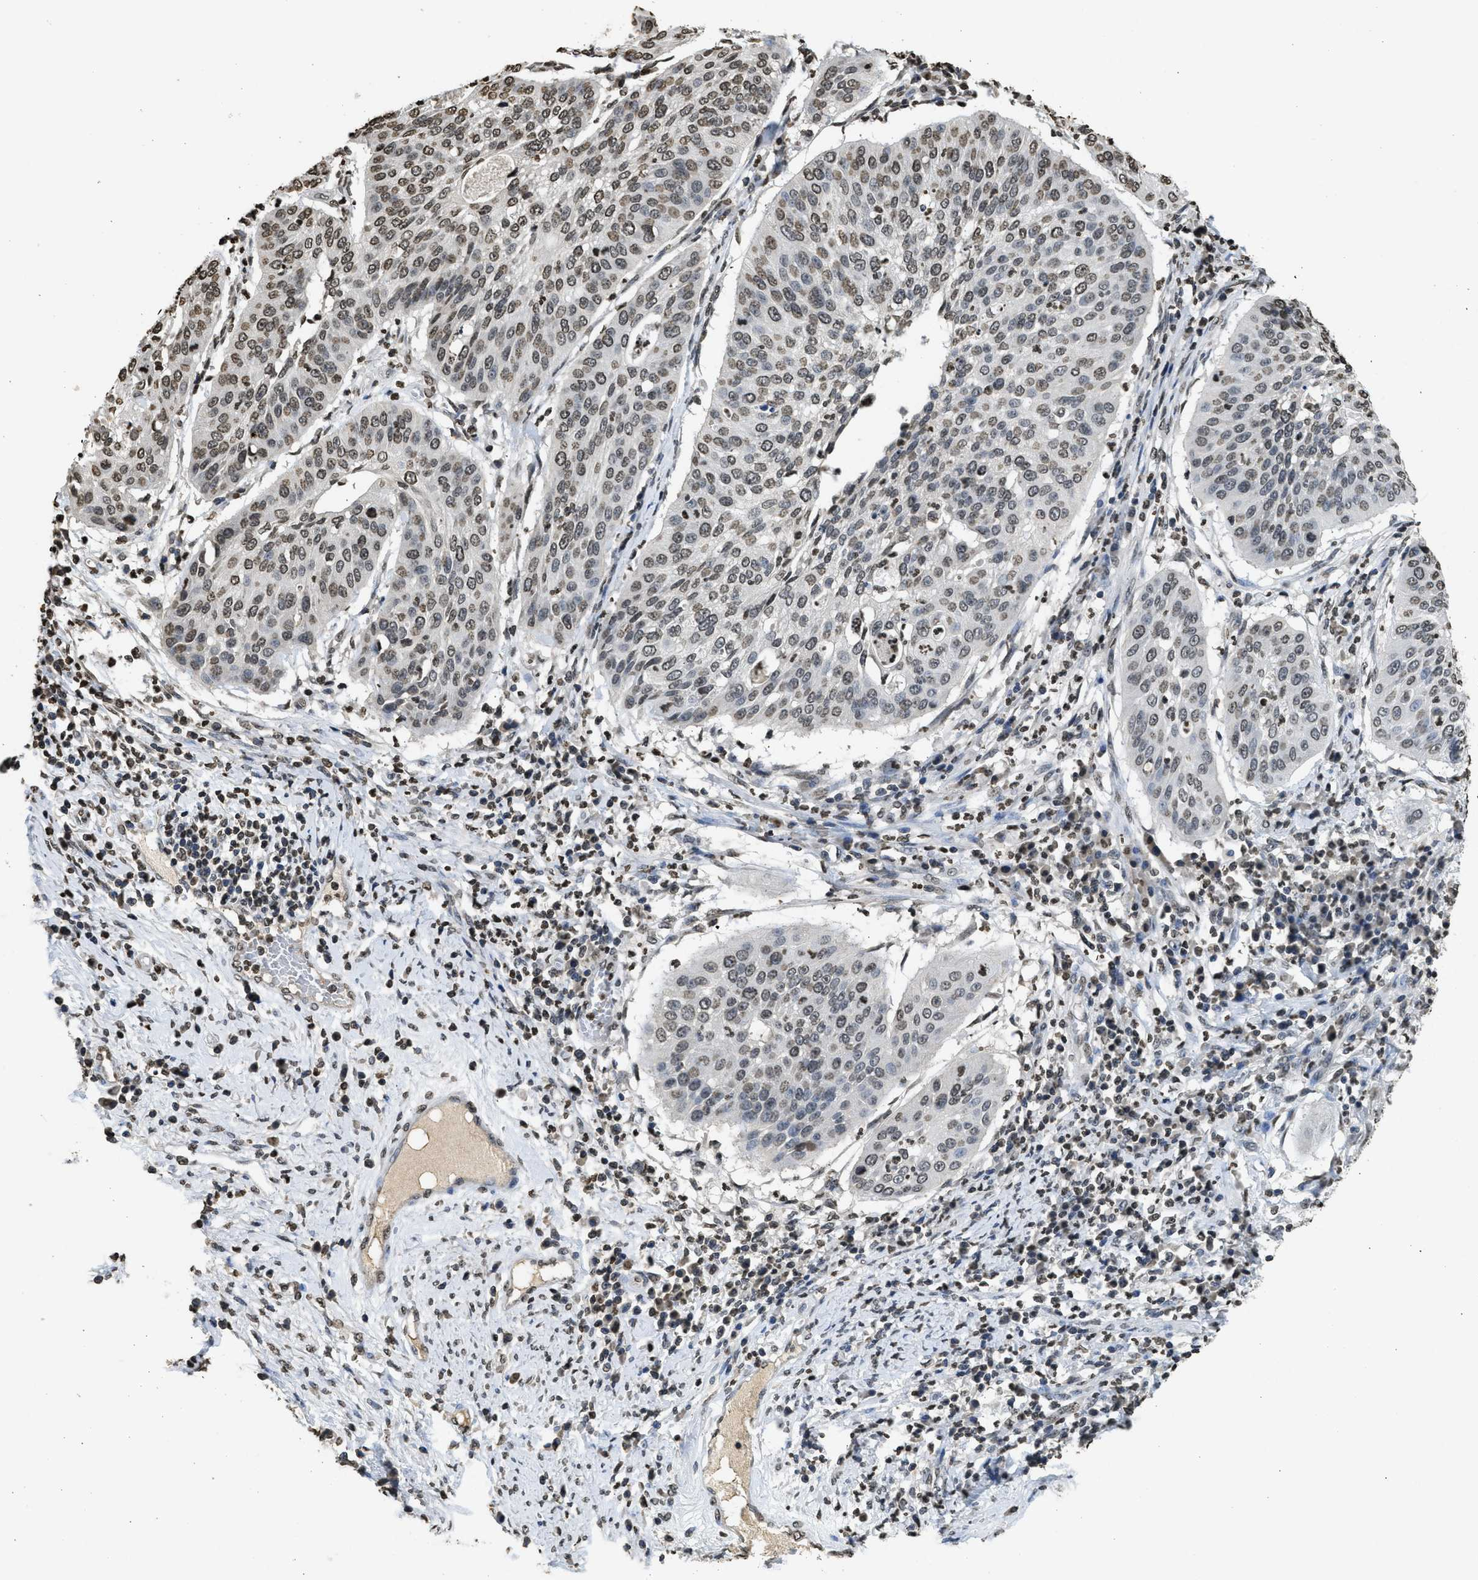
{"staining": {"intensity": "weak", "quantity": "25%-75%", "location": "nuclear"}, "tissue": "cervical cancer", "cell_type": "Tumor cells", "image_type": "cancer", "snomed": [{"axis": "morphology", "description": "Normal tissue, NOS"}, {"axis": "morphology", "description": "Squamous cell carcinoma, NOS"}, {"axis": "topography", "description": "Cervix"}], "caption": "Protein staining demonstrates weak nuclear expression in about 25%-75% of tumor cells in cervical cancer (squamous cell carcinoma).", "gene": "RRAGC", "patient": {"sex": "female", "age": 39}}